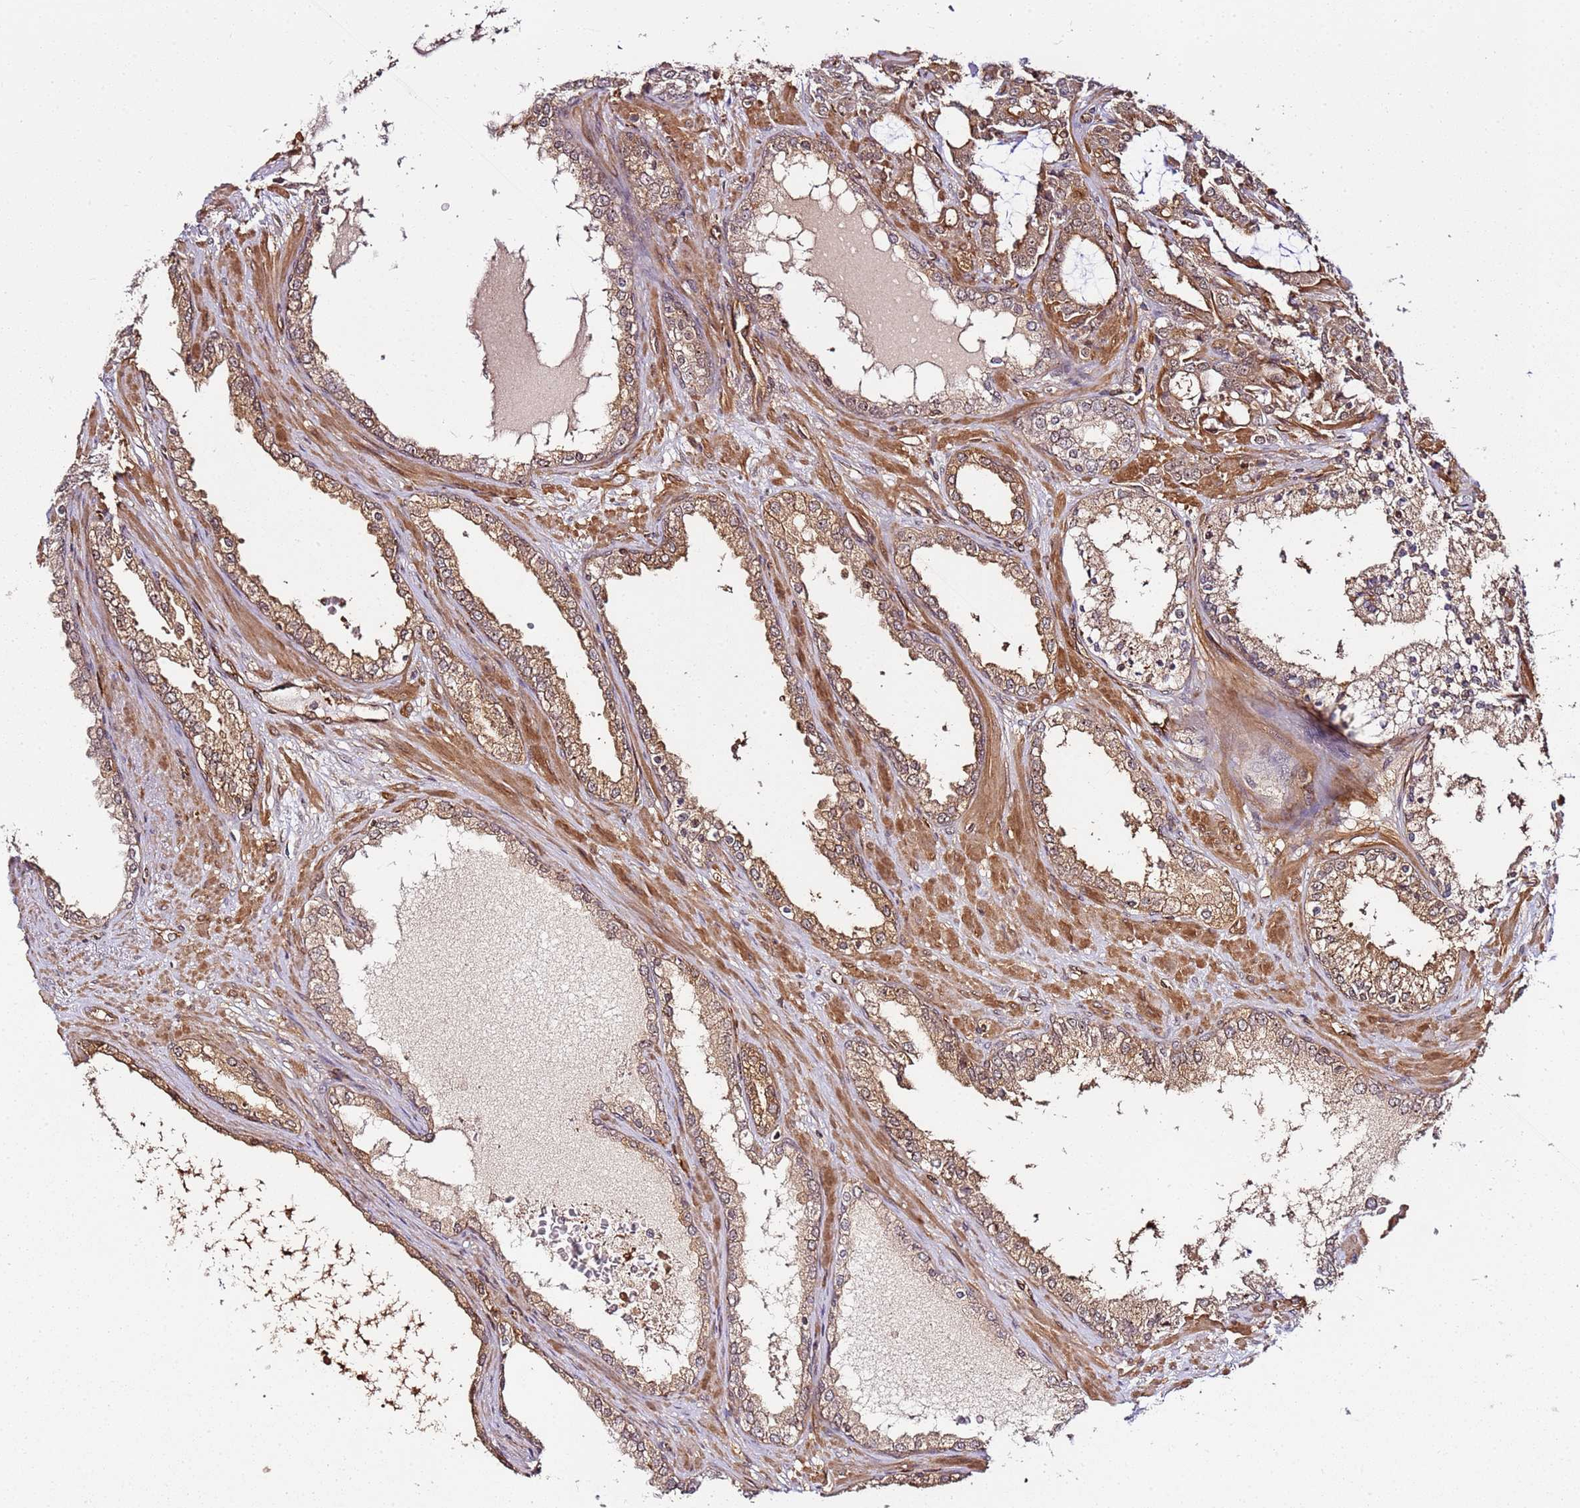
{"staining": {"intensity": "moderate", "quantity": ">75%", "location": "cytoplasmic/membranous"}, "tissue": "prostate cancer", "cell_type": "Tumor cells", "image_type": "cancer", "snomed": [{"axis": "morphology", "description": "Adenocarcinoma, High grade"}, {"axis": "topography", "description": "Prostate"}], "caption": "Protein staining reveals moderate cytoplasmic/membranous staining in approximately >75% of tumor cells in prostate cancer.", "gene": "CCNYL1", "patient": {"sex": "male", "age": 72}}